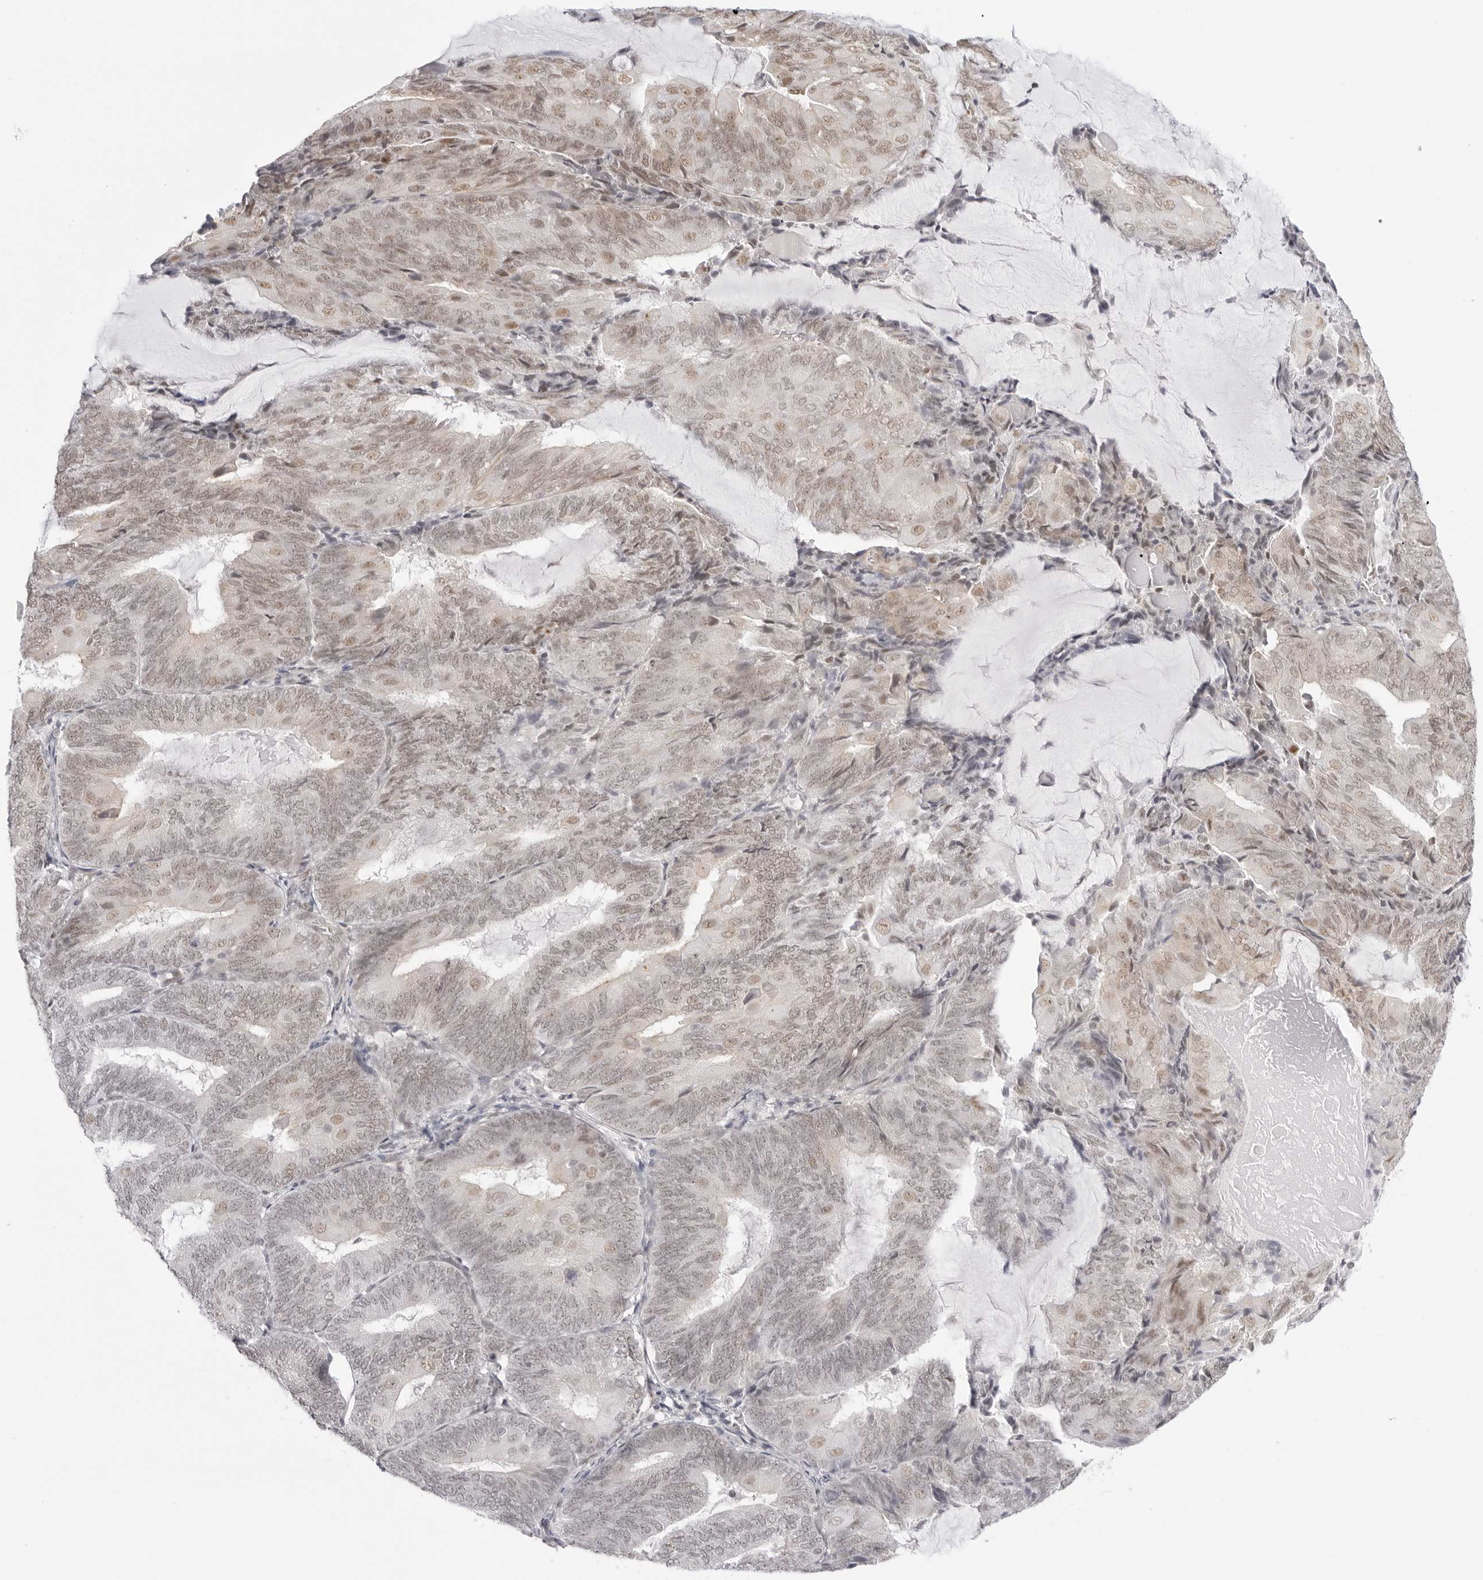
{"staining": {"intensity": "weak", "quantity": "25%-75%", "location": "nuclear"}, "tissue": "endometrial cancer", "cell_type": "Tumor cells", "image_type": "cancer", "snomed": [{"axis": "morphology", "description": "Adenocarcinoma, NOS"}, {"axis": "topography", "description": "Endometrium"}], "caption": "Immunohistochemical staining of endometrial adenocarcinoma displays low levels of weak nuclear expression in about 25%-75% of tumor cells.", "gene": "TCIM", "patient": {"sex": "female", "age": 81}}